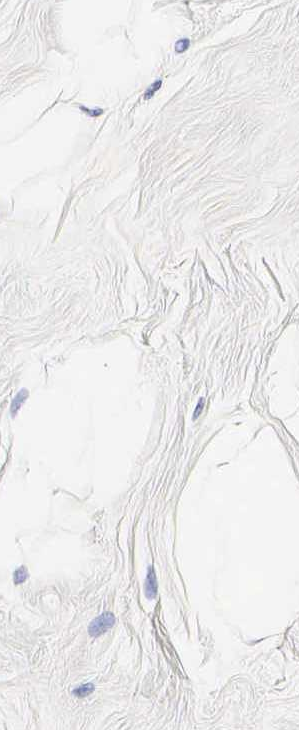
{"staining": {"intensity": "negative", "quantity": "none", "location": "none"}, "tissue": "adipose tissue", "cell_type": "Adipocytes", "image_type": "normal", "snomed": [{"axis": "morphology", "description": "Normal tissue, NOS"}, {"axis": "topography", "description": "Breast"}], "caption": "Image shows no significant protein positivity in adipocytes of benign adipose tissue. Nuclei are stained in blue.", "gene": "RNASE6", "patient": {"sex": "female", "age": 44}}